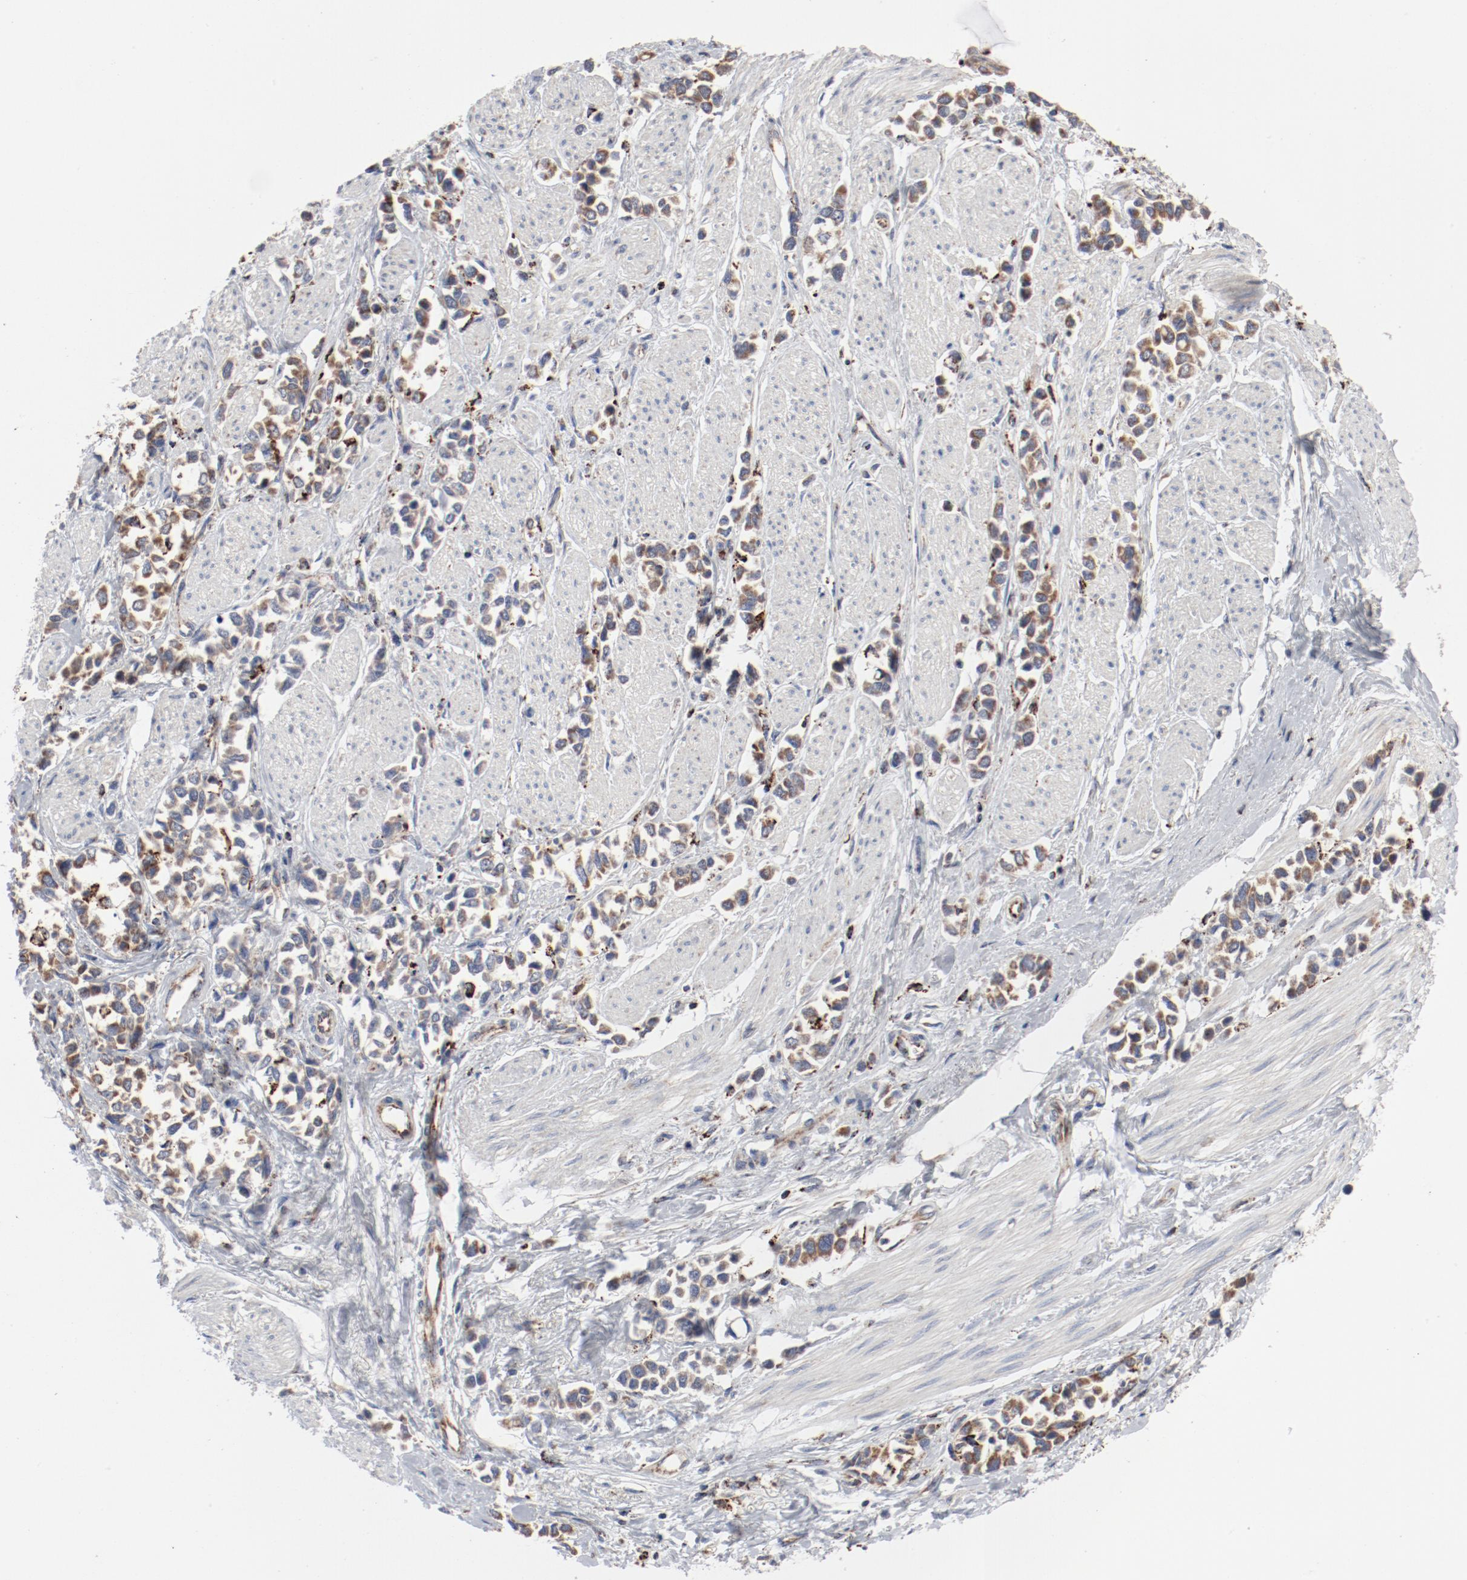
{"staining": {"intensity": "strong", "quantity": ">75%", "location": "cytoplasmic/membranous"}, "tissue": "stomach cancer", "cell_type": "Tumor cells", "image_type": "cancer", "snomed": [{"axis": "morphology", "description": "Adenocarcinoma, NOS"}, {"axis": "topography", "description": "Stomach, upper"}], "caption": "IHC of stomach cancer (adenocarcinoma) exhibits high levels of strong cytoplasmic/membranous staining in approximately >75% of tumor cells.", "gene": "SETD3", "patient": {"sex": "male", "age": 76}}